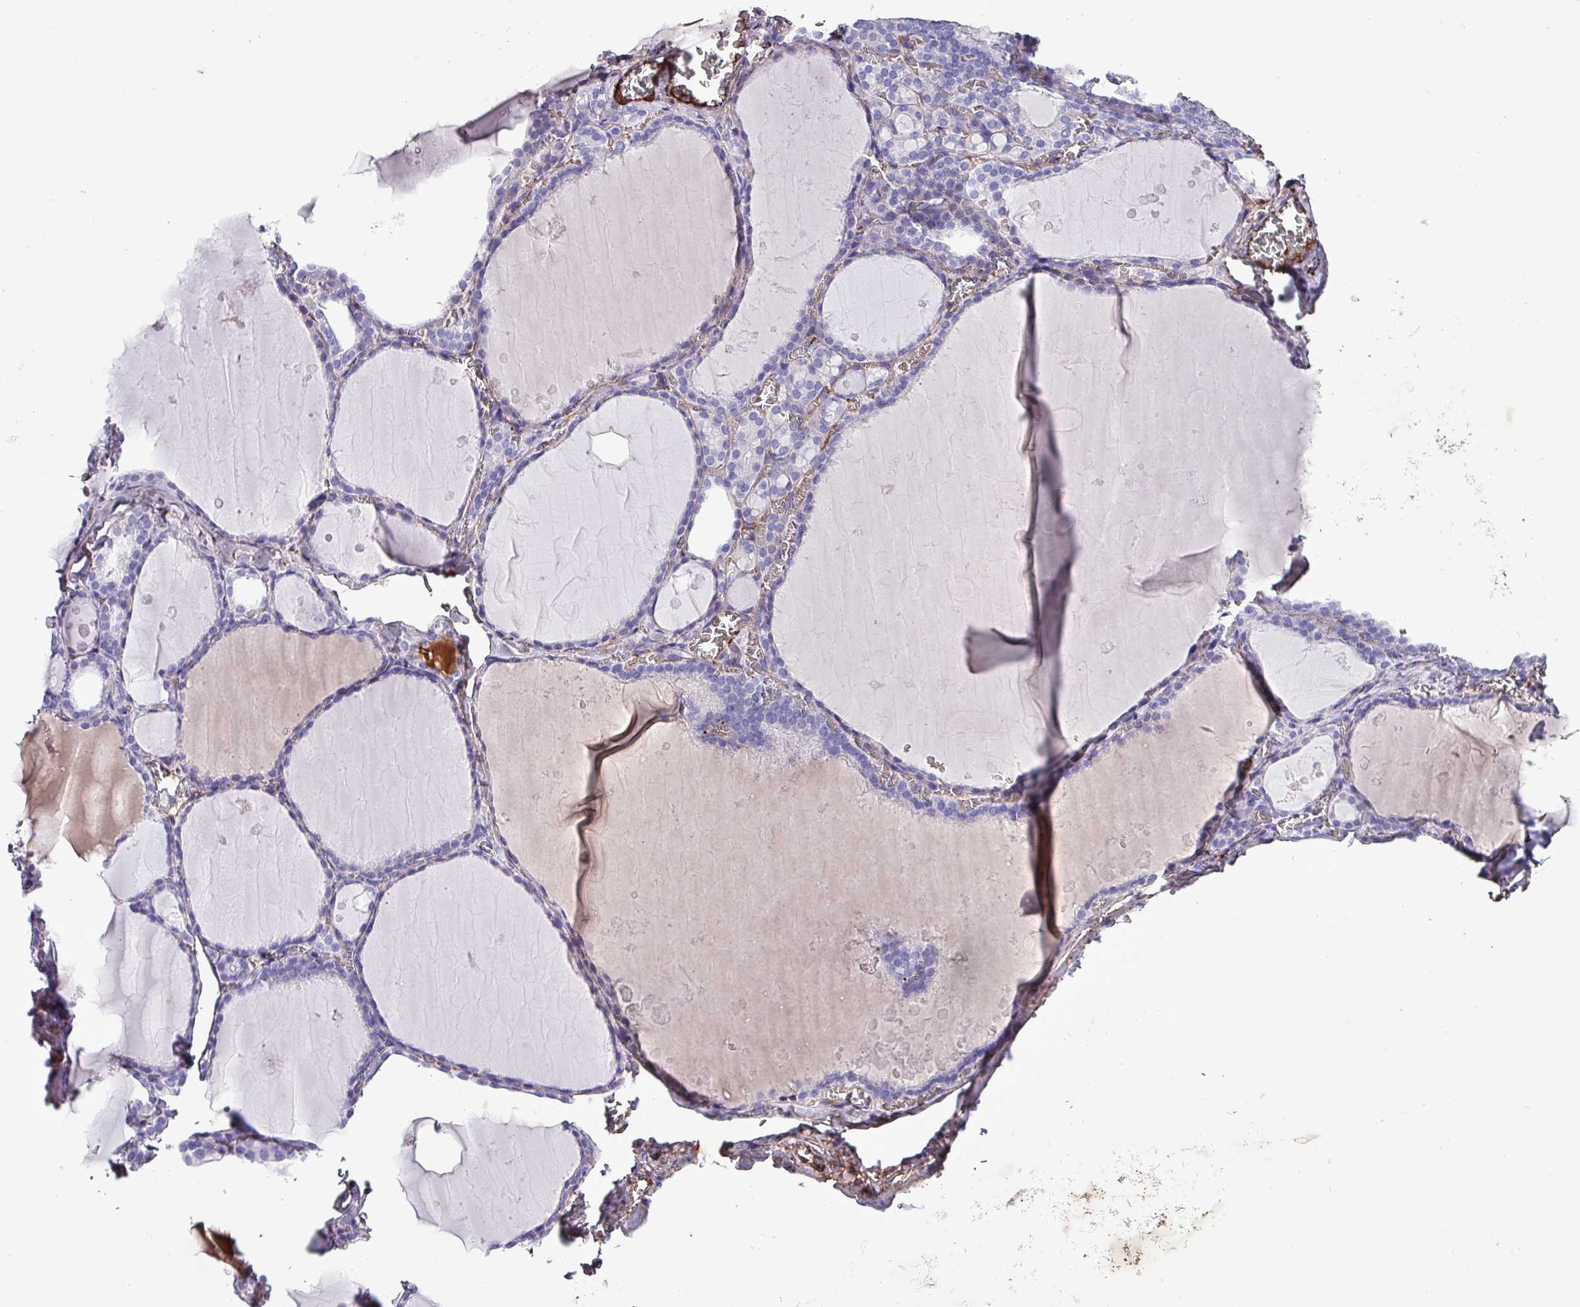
{"staining": {"intensity": "negative", "quantity": "none", "location": "none"}, "tissue": "thyroid gland", "cell_type": "Glandular cells", "image_type": "normal", "snomed": [{"axis": "morphology", "description": "Normal tissue, NOS"}, {"axis": "topography", "description": "Thyroid gland"}], "caption": "DAB immunohistochemical staining of benign thyroid gland demonstrates no significant expression in glandular cells.", "gene": "HPR", "patient": {"sex": "male", "age": 56}}